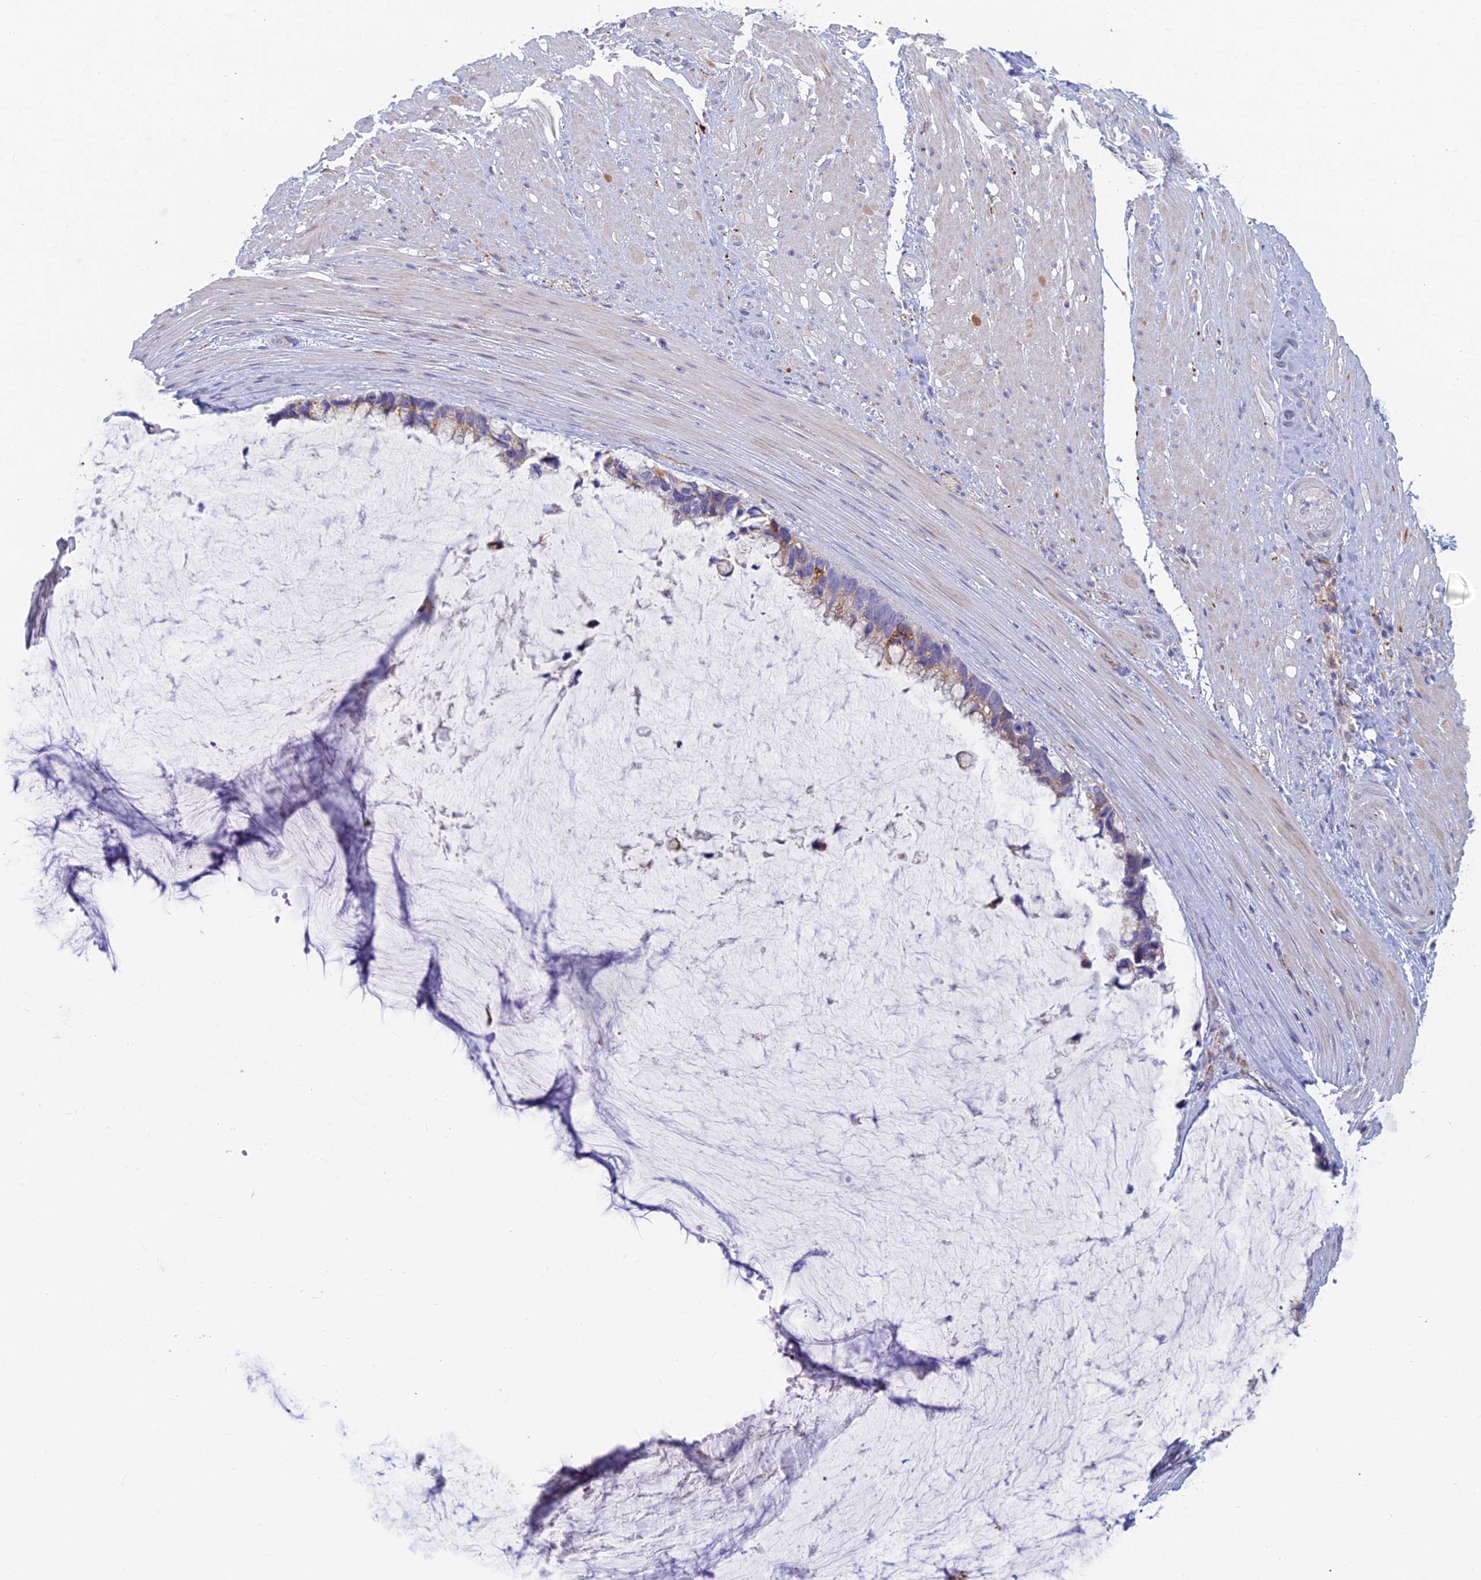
{"staining": {"intensity": "moderate", "quantity": "<25%", "location": "cytoplasmic/membranous"}, "tissue": "ovarian cancer", "cell_type": "Tumor cells", "image_type": "cancer", "snomed": [{"axis": "morphology", "description": "Cystadenocarcinoma, mucinous, NOS"}, {"axis": "topography", "description": "Ovary"}], "caption": "A photomicrograph of mucinous cystadenocarcinoma (ovarian) stained for a protein demonstrates moderate cytoplasmic/membranous brown staining in tumor cells. (Stains: DAB (3,3'-diaminobenzidine) in brown, nuclei in blue, Microscopy: brightfield microscopy at high magnification).", "gene": "FERD3L", "patient": {"sex": "female", "age": 39}}